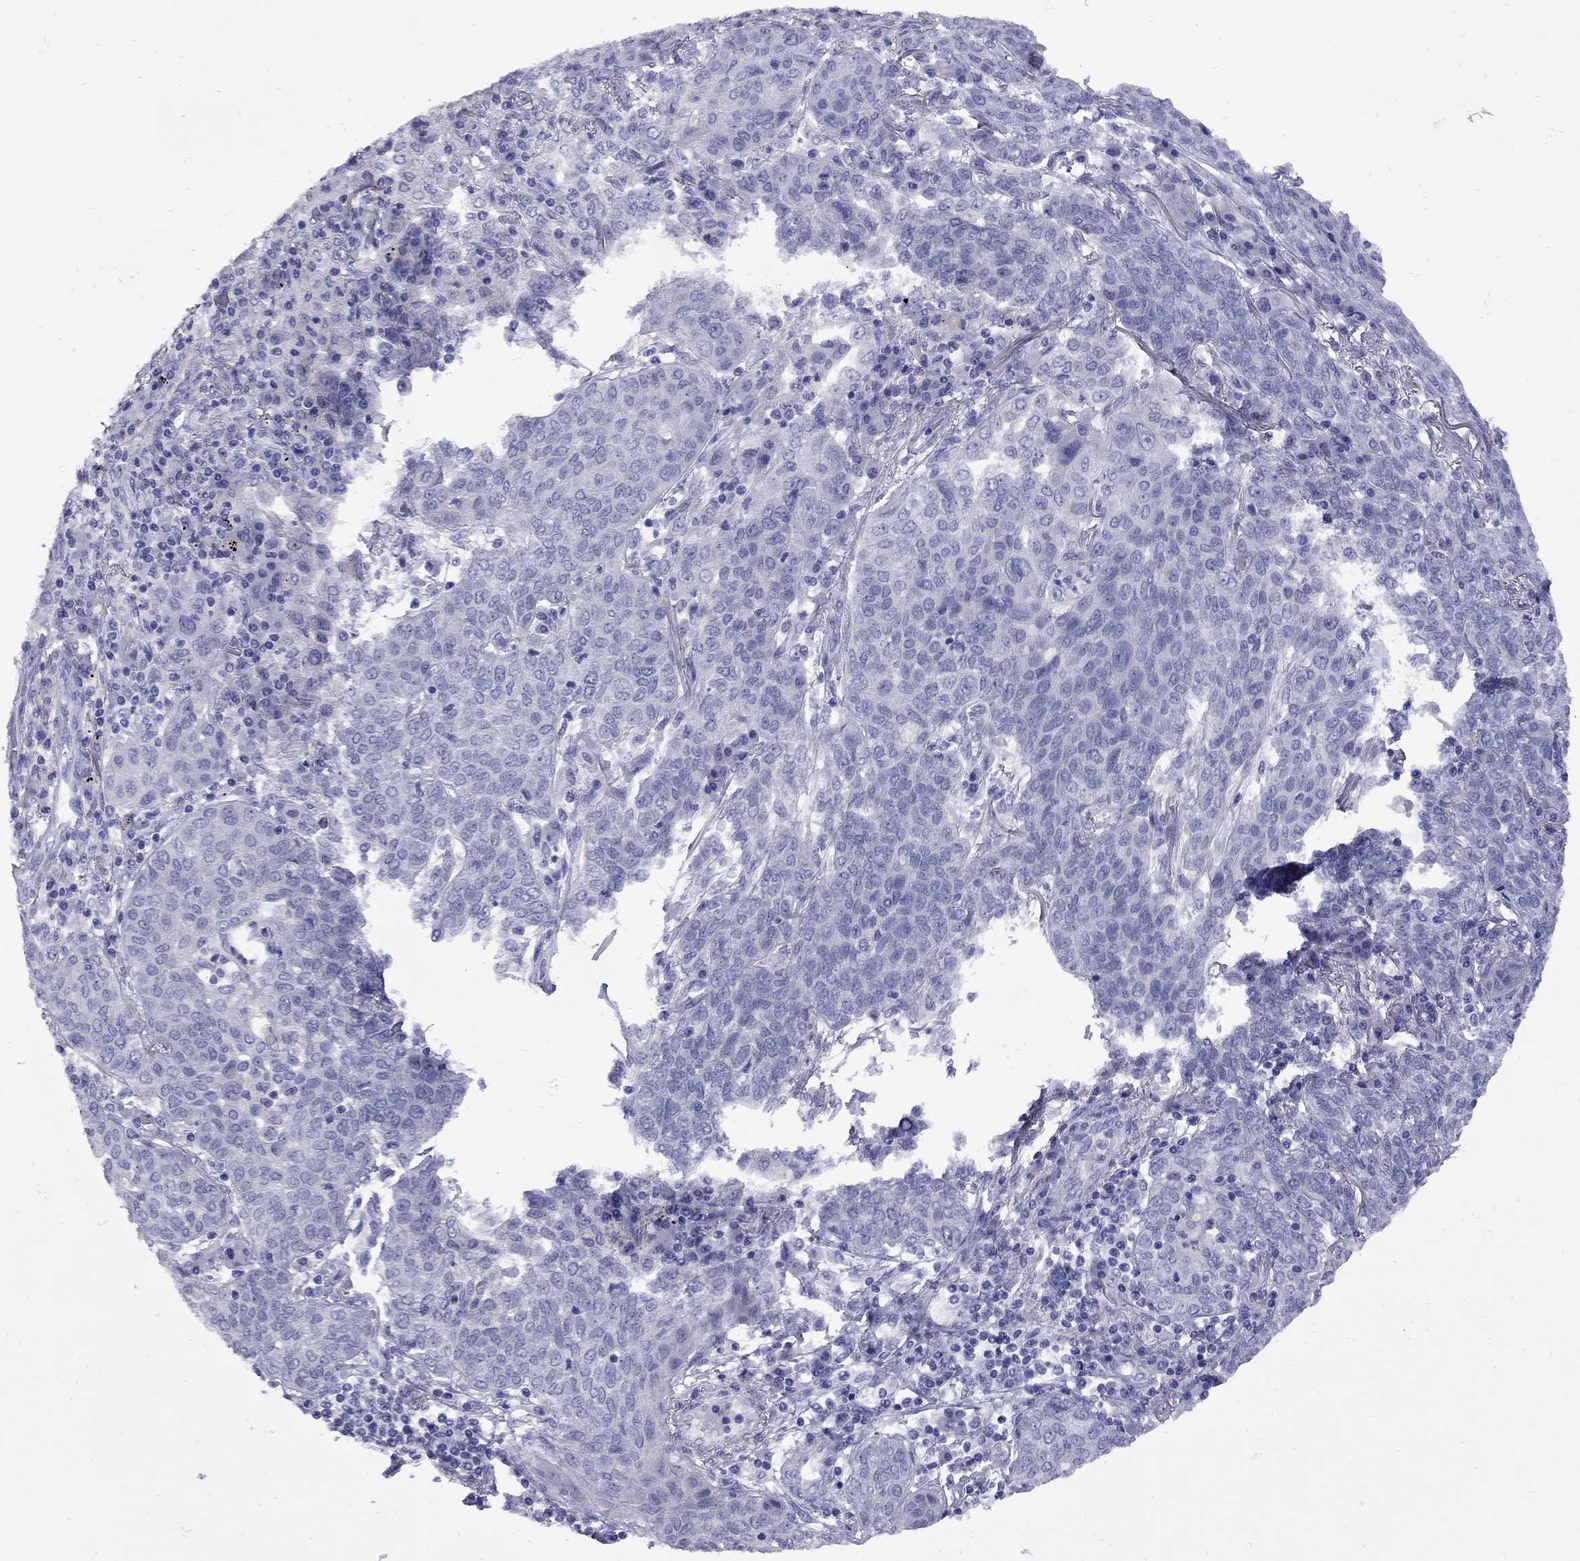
{"staining": {"intensity": "negative", "quantity": "none", "location": "none"}, "tissue": "lung cancer", "cell_type": "Tumor cells", "image_type": "cancer", "snomed": [{"axis": "morphology", "description": "Squamous cell carcinoma, NOS"}, {"axis": "topography", "description": "Lung"}], "caption": "Immunohistochemistry photomicrograph of squamous cell carcinoma (lung) stained for a protein (brown), which exhibits no positivity in tumor cells.", "gene": "EPPIN", "patient": {"sex": "female", "age": 70}}